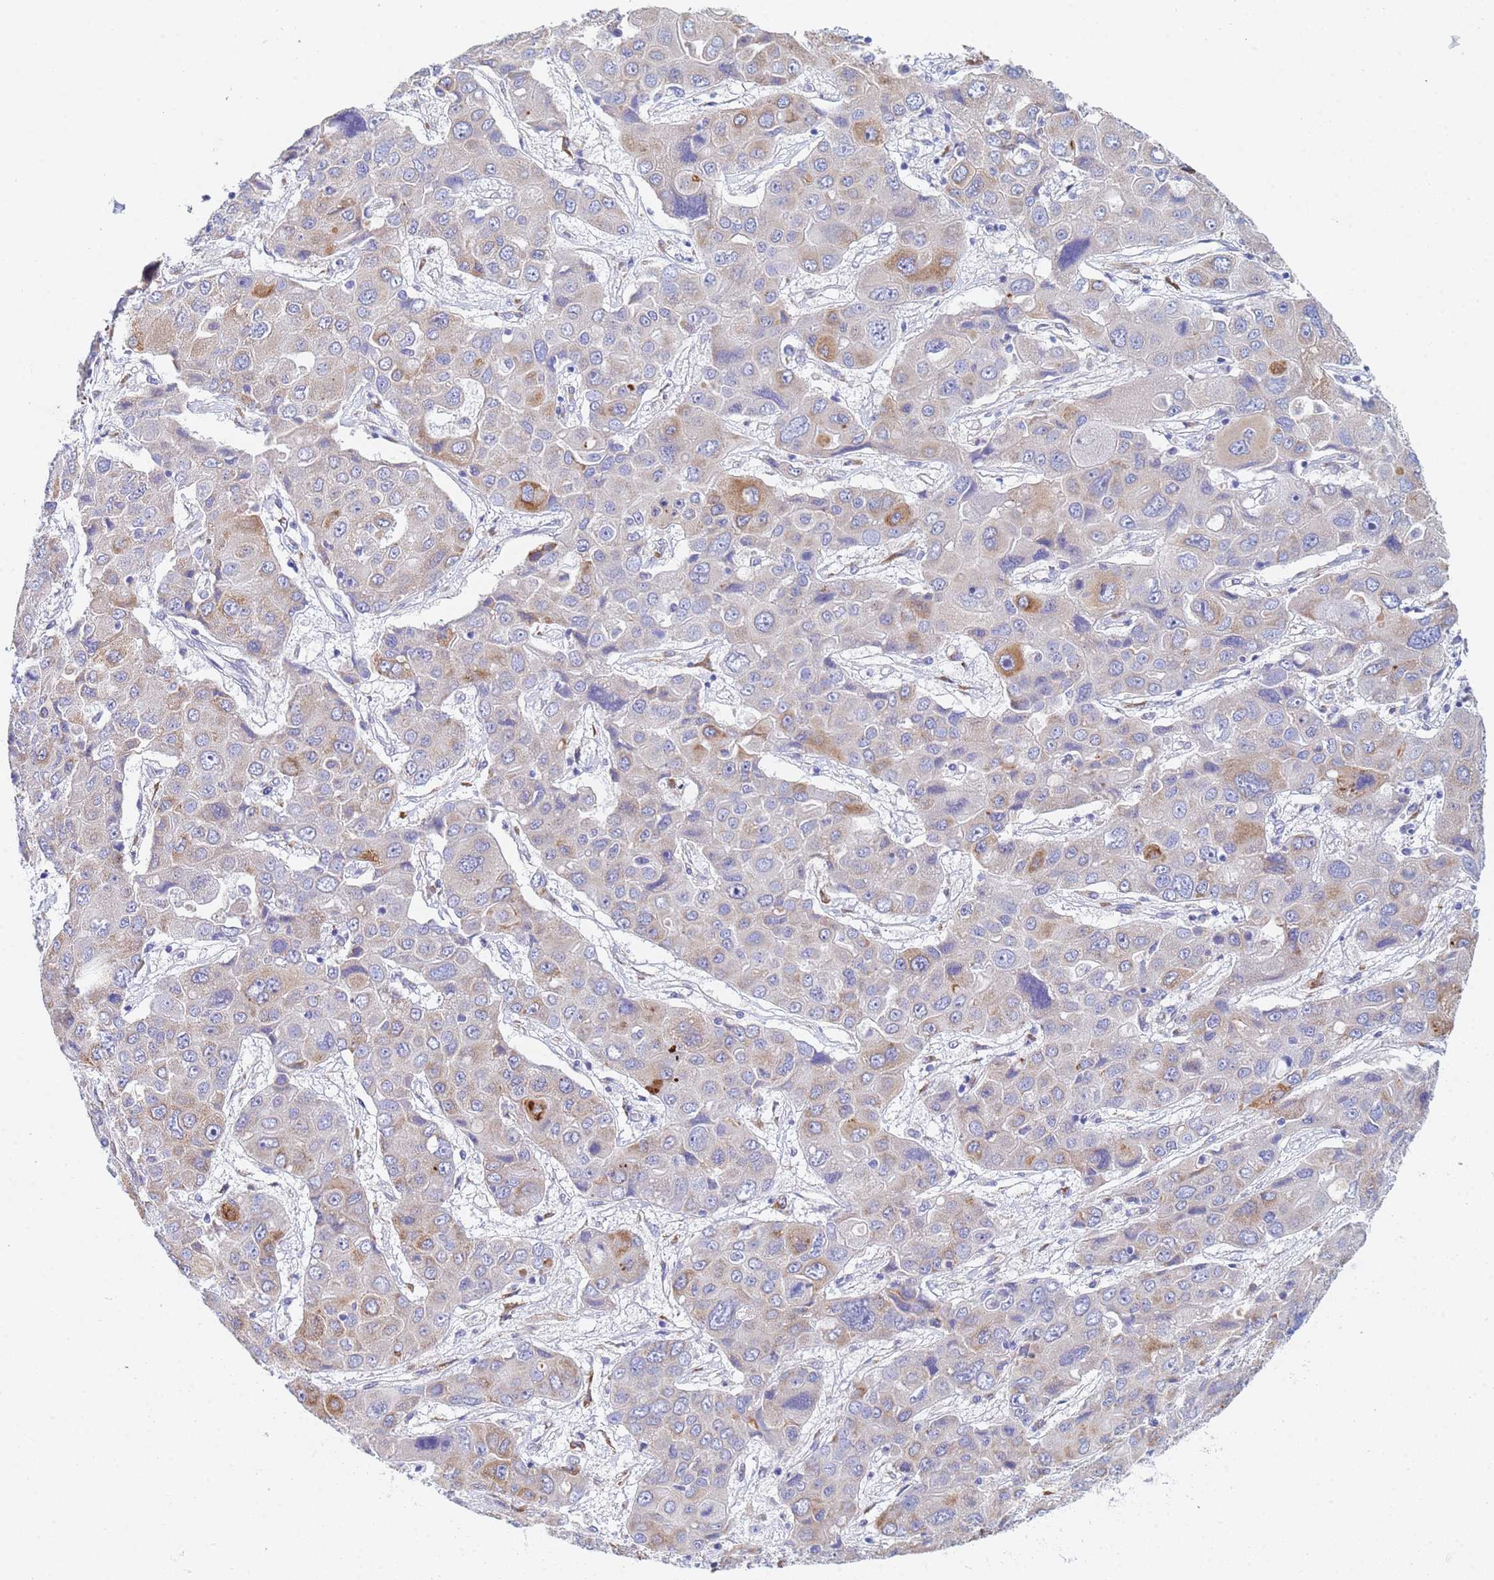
{"staining": {"intensity": "moderate", "quantity": "<25%", "location": "cytoplasmic/membranous"}, "tissue": "liver cancer", "cell_type": "Tumor cells", "image_type": "cancer", "snomed": [{"axis": "morphology", "description": "Cholangiocarcinoma"}, {"axis": "topography", "description": "Liver"}], "caption": "IHC image of neoplastic tissue: human cholangiocarcinoma (liver) stained using immunohistochemistry (IHC) reveals low levels of moderate protein expression localized specifically in the cytoplasmic/membranous of tumor cells, appearing as a cytoplasmic/membranous brown color.", "gene": "GDAP2", "patient": {"sex": "male", "age": 67}}